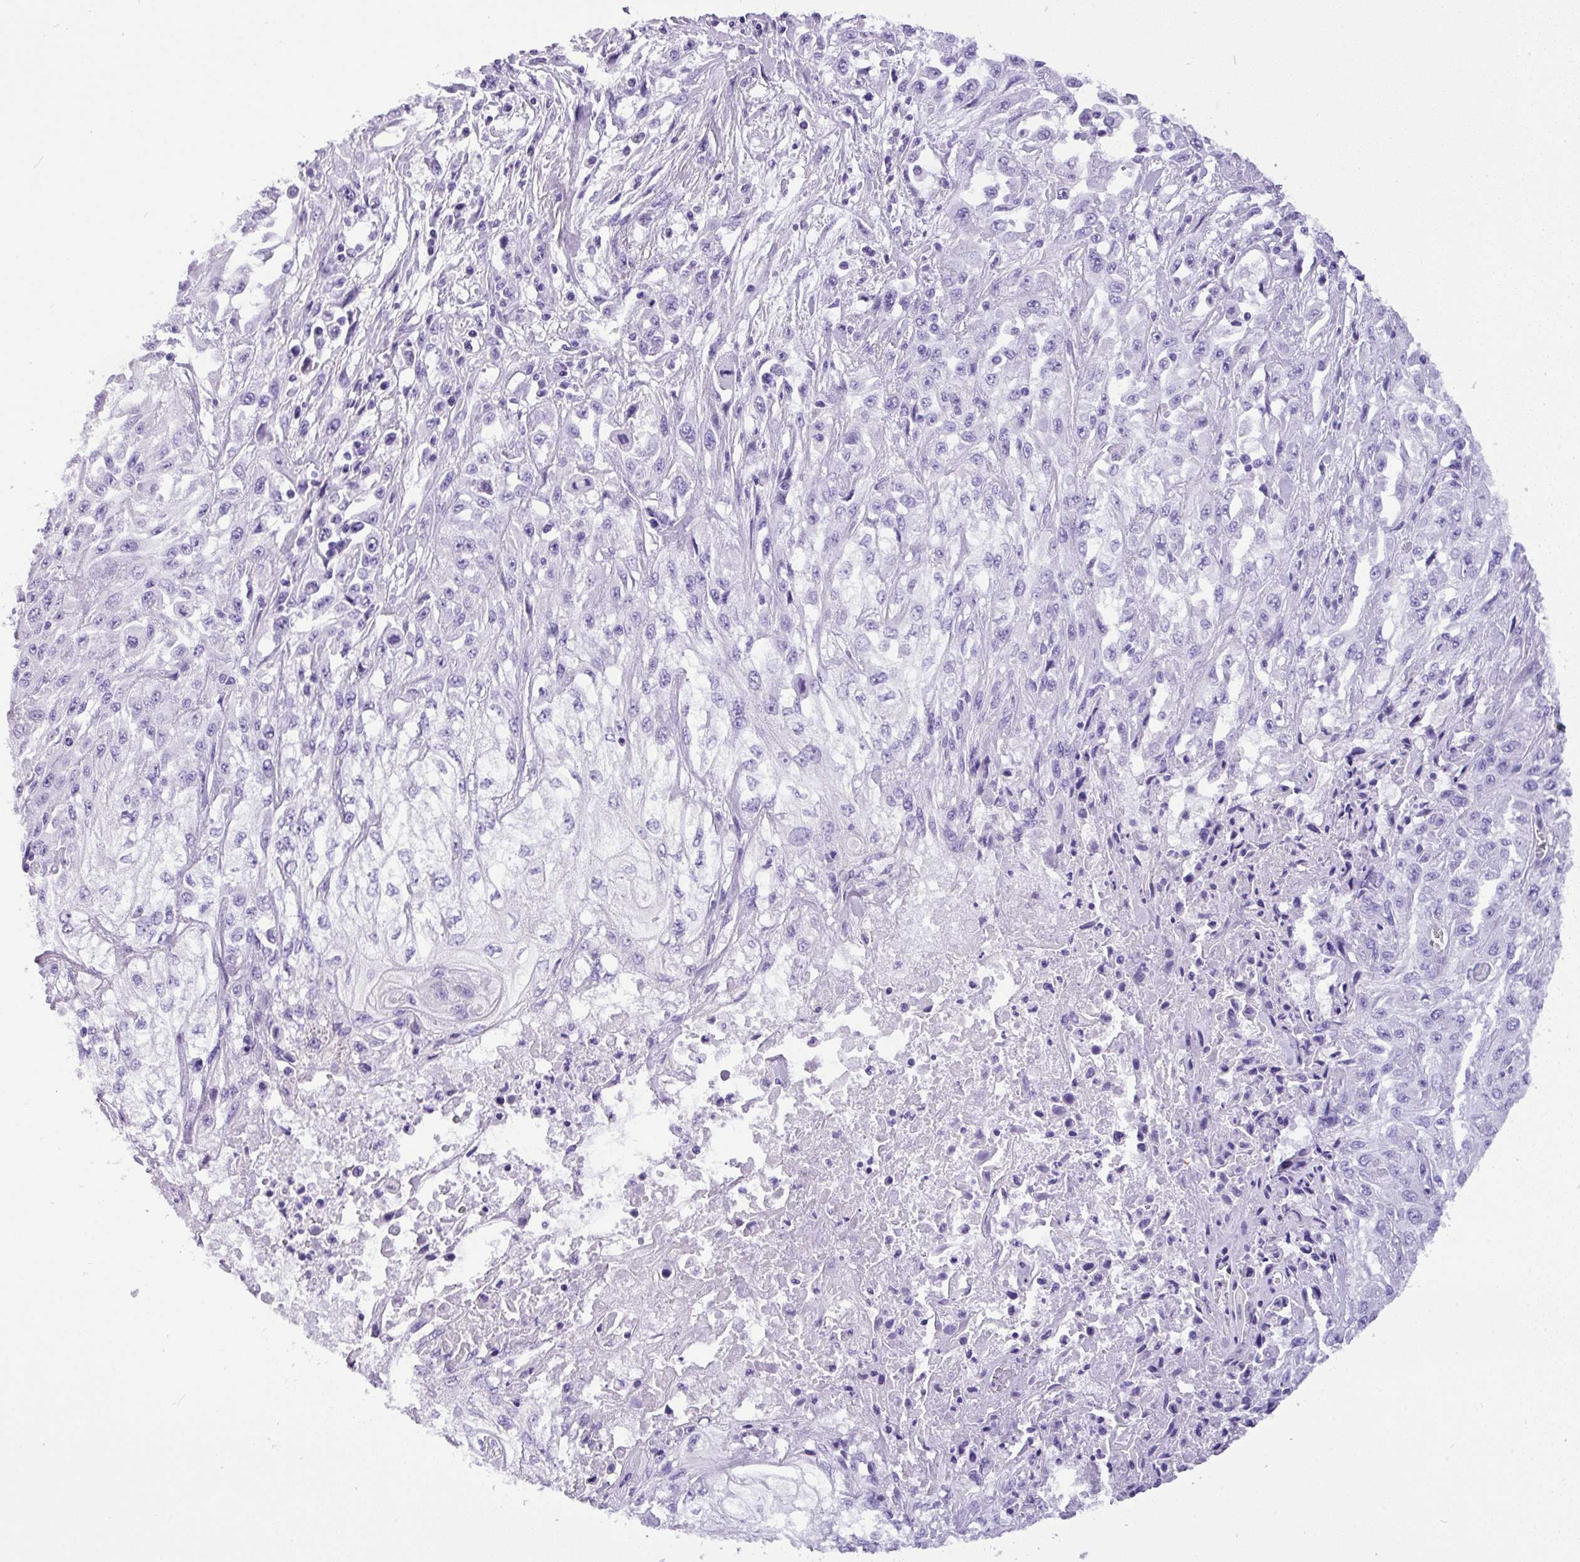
{"staining": {"intensity": "negative", "quantity": "none", "location": "none"}, "tissue": "skin cancer", "cell_type": "Tumor cells", "image_type": "cancer", "snomed": [{"axis": "morphology", "description": "Squamous cell carcinoma, NOS"}, {"axis": "morphology", "description": "Squamous cell carcinoma, metastatic, NOS"}, {"axis": "topography", "description": "Skin"}, {"axis": "topography", "description": "Lymph node"}], "caption": "A histopathology image of human skin cancer (squamous cell carcinoma) is negative for staining in tumor cells. (DAB immunohistochemistry, high magnification).", "gene": "MUC21", "patient": {"sex": "male", "age": 75}}